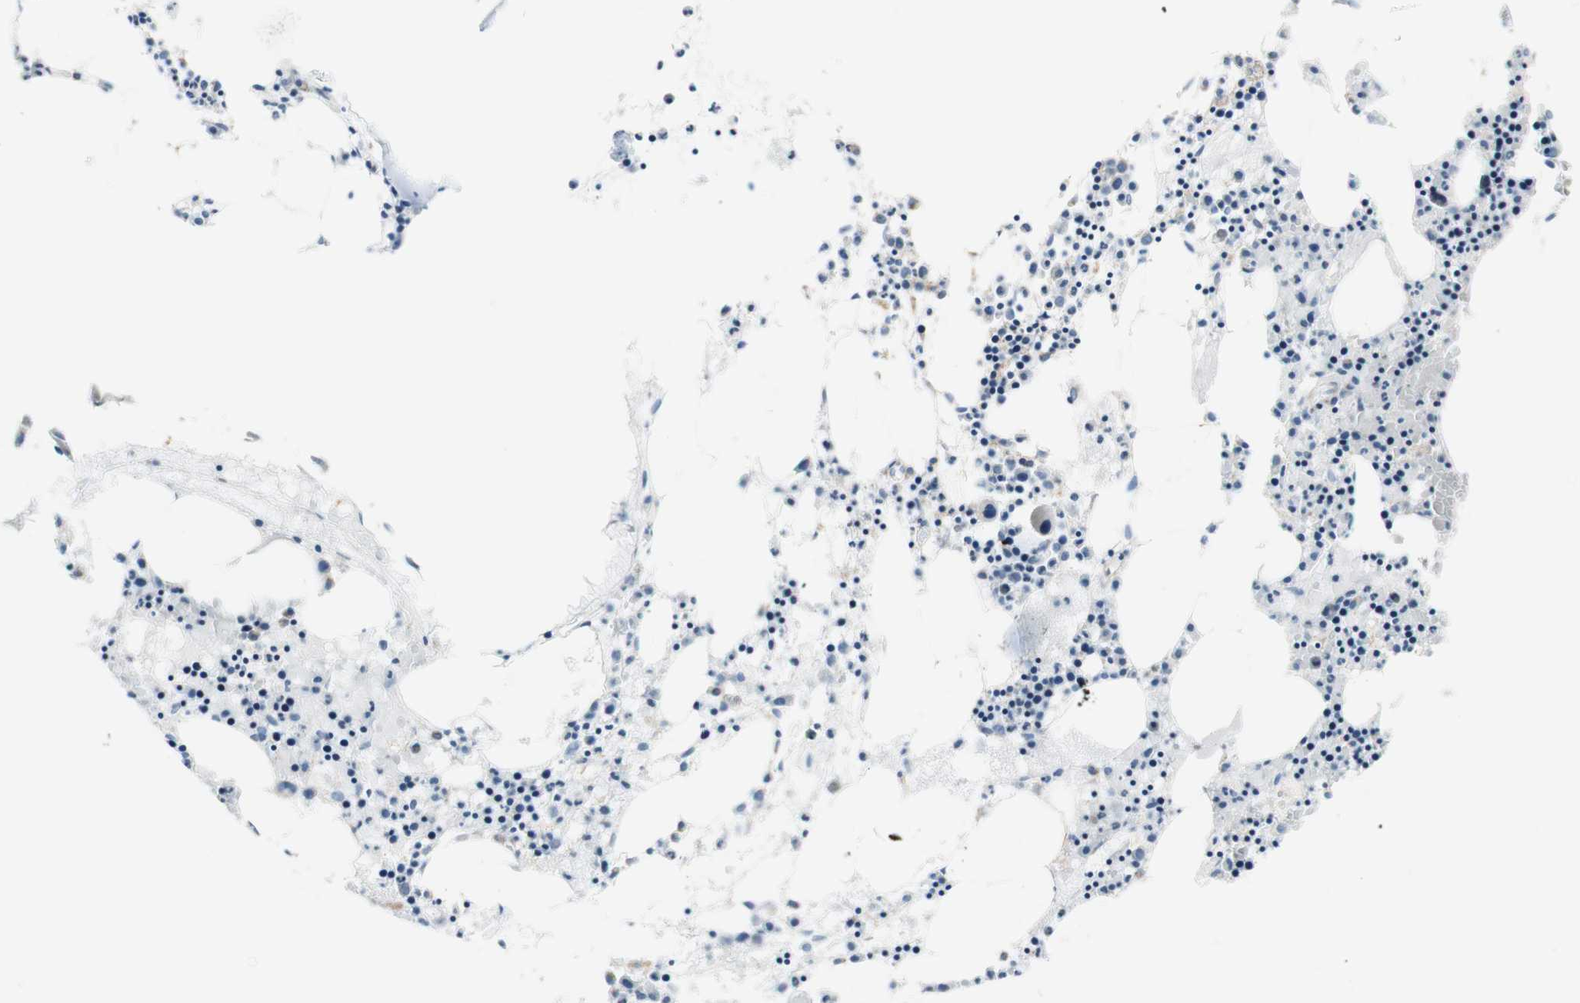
{"staining": {"intensity": "weak", "quantity": "<25%", "location": "cytoplasmic/membranous"}, "tissue": "bone marrow", "cell_type": "Hematopoietic cells", "image_type": "normal", "snomed": [{"axis": "morphology", "description": "Normal tissue, NOS"}, {"axis": "morphology", "description": "Inflammation, NOS"}, {"axis": "topography", "description": "Bone marrow"}], "caption": "The micrograph demonstrates no significant positivity in hematopoietic cells of bone marrow.", "gene": "C3orf52", "patient": {"sex": "male", "age": 14}}